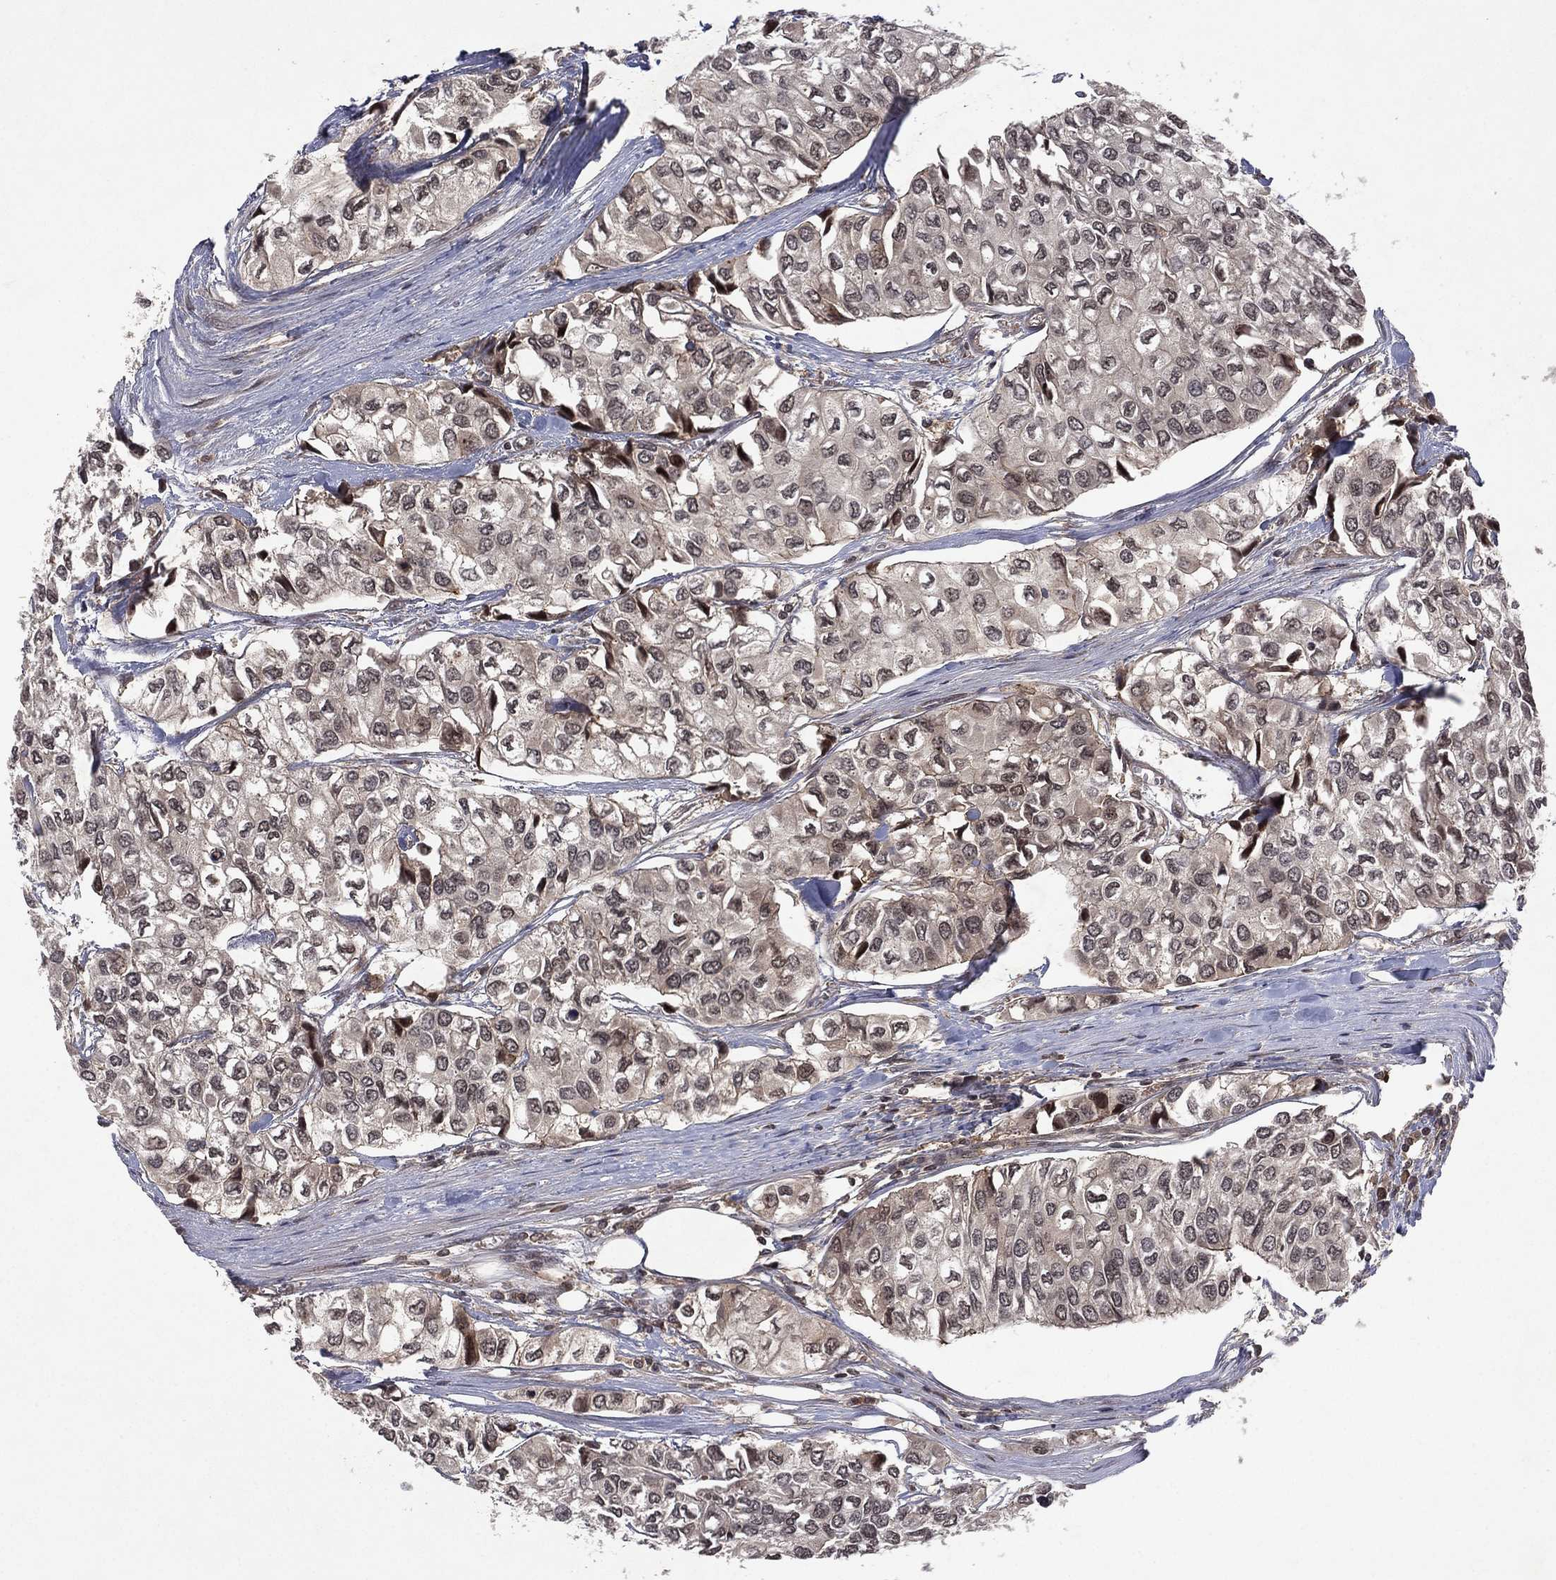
{"staining": {"intensity": "negative", "quantity": "none", "location": "none"}, "tissue": "urothelial cancer", "cell_type": "Tumor cells", "image_type": "cancer", "snomed": [{"axis": "morphology", "description": "Urothelial carcinoma, High grade"}, {"axis": "topography", "description": "Urinary bladder"}], "caption": "This image is of high-grade urothelial carcinoma stained with immunohistochemistry (IHC) to label a protein in brown with the nuclei are counter-stained blue. There is no staining in tumor cells.", "gene": "ATG4B", "patient": {"sex": "male", "age": 73}}